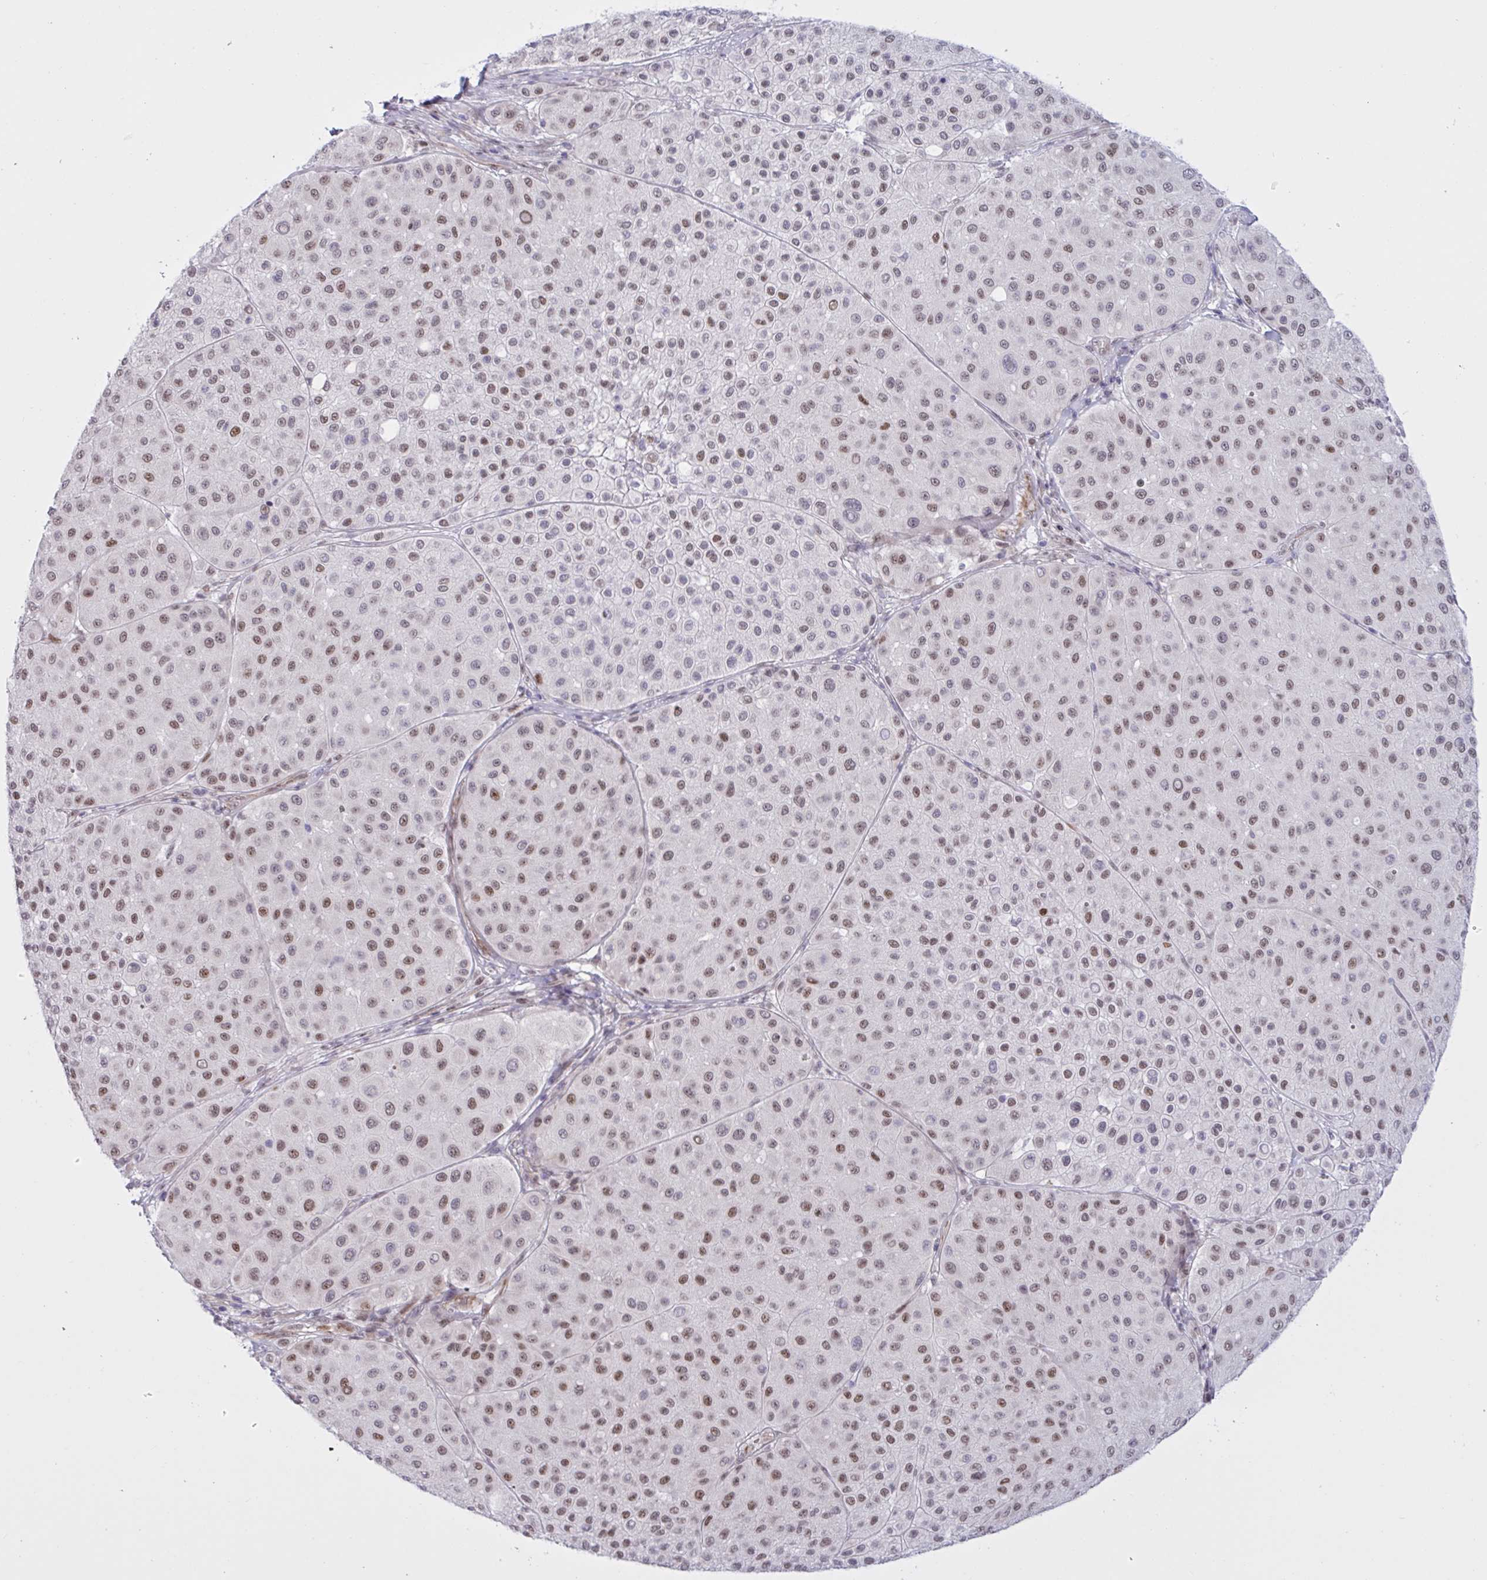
{"staining": {"intensity": "moderate", "quantity": ">75%", "location": "nuclear"}, "tissue": "melanoma", "cell_type": "Tumor cells", "image_type": "cancer", "snomed": [{"axis": "morphology", "description": "Malignant melanoma, Metastatic site"}, {"axis": "topography", "description": "Smooth muscle"}], "caption": "Moderate nuclear expression for a protein is identified in about >75% of tumor cells of malignant melanoma (metastatic site) using IHC.", "gene": "PRMT6", "patient": {"sex": "male", "age": 41}}